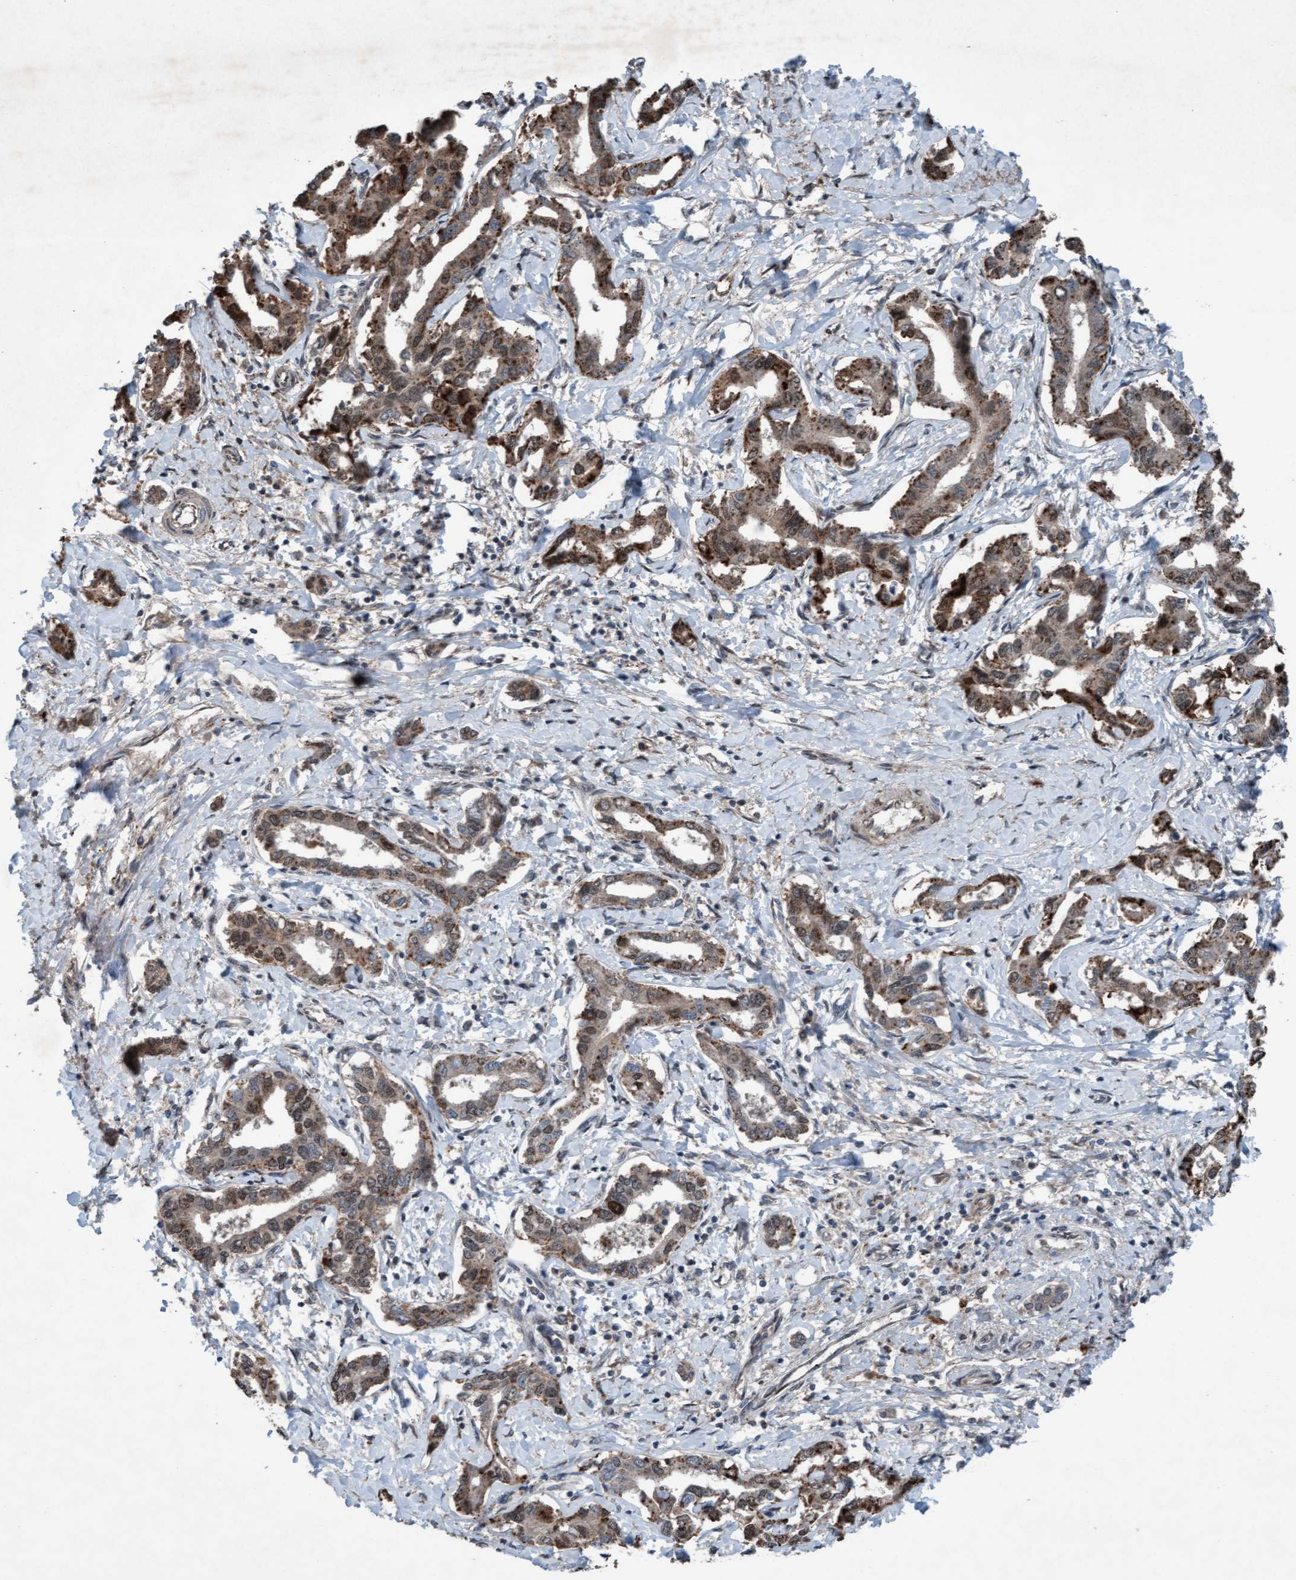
{"staining": {"intensity": "moderate", "quantity": "25%-75%", "location": "cytoplasmic/membranous"}, "tissue": "liver cancer", "cell_type": "Tumor cells", "image_type": "cancer", "snomed": [{"axis": "morphology", "description": "Cholangiocarcinoma"}, {"axis": "topography", "description": "Liver"}], "caption": "This photomicrograph exhibits IHC staining of liver cancer, with medium moderate cytoplasmic/membranous staining in approximately 25%-75% of tumor cells.", "gene": "PLXNB2", "patient": {"sex": "male", "age": 59}}